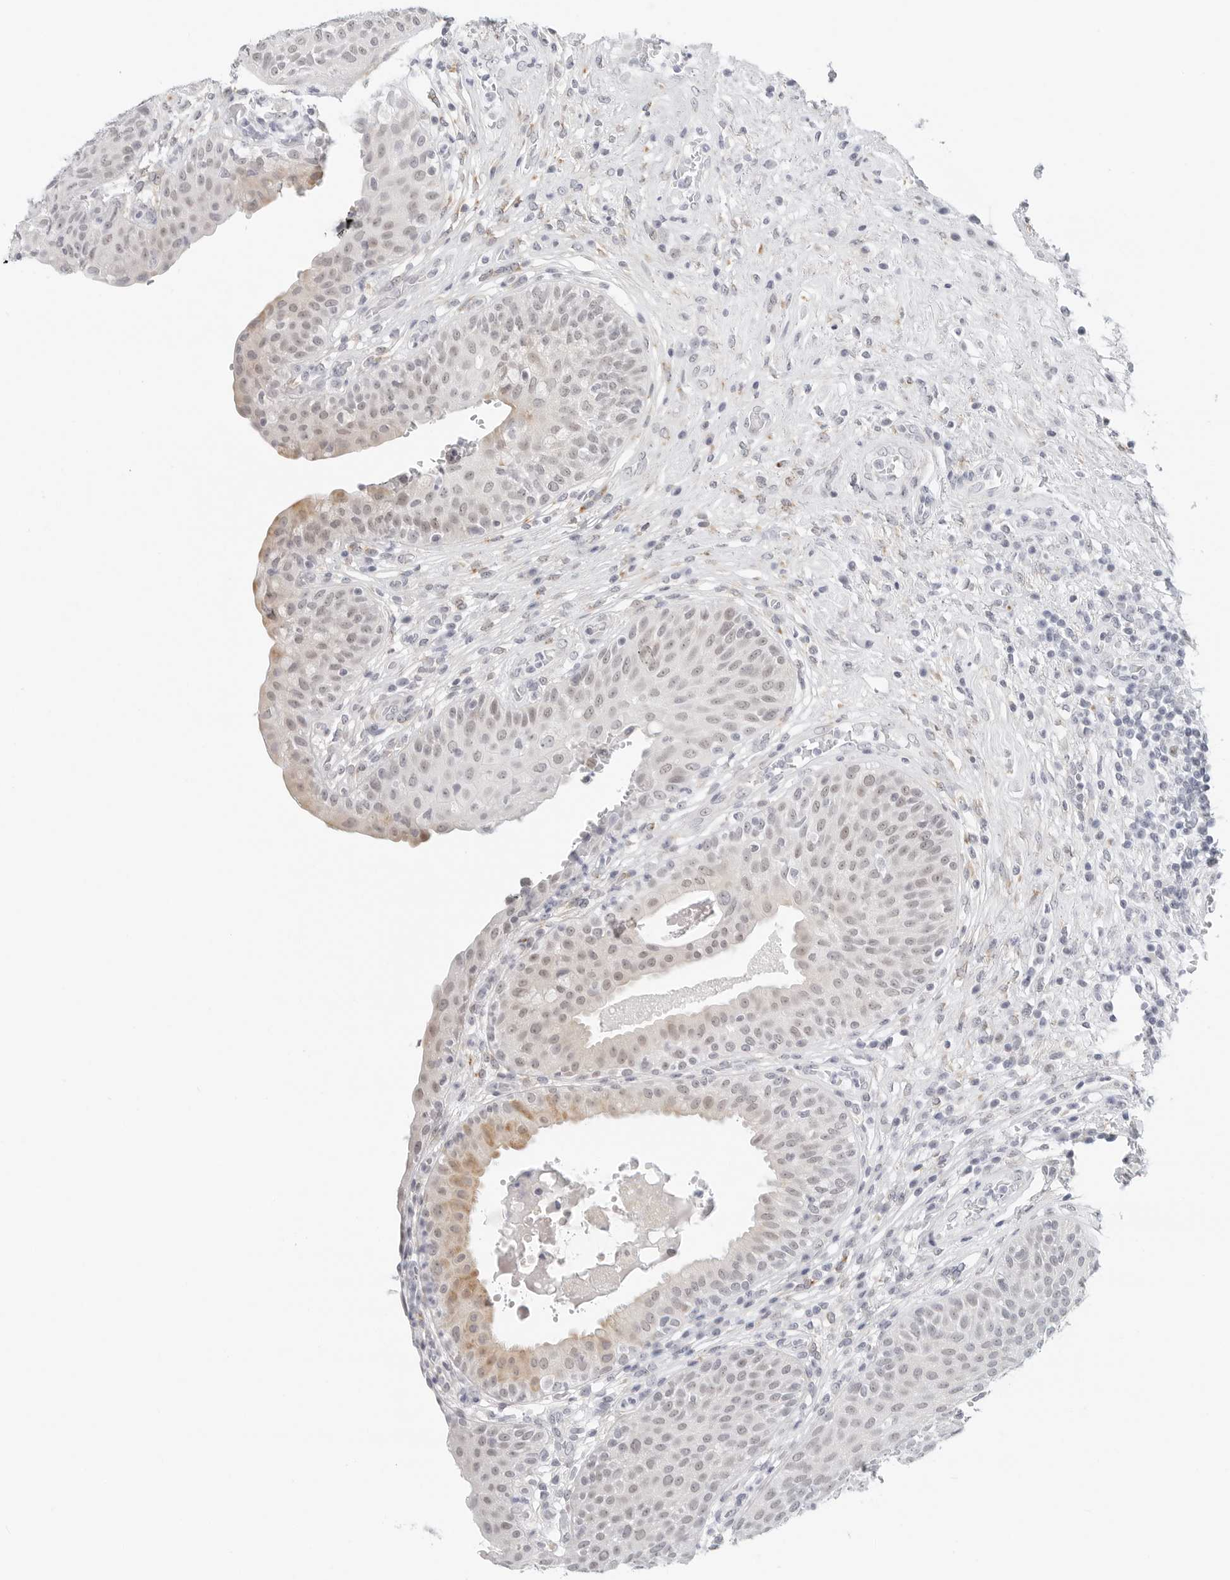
{"staining": {"intensity": "weak", "quantity": "25%-75%", "location": "cytoplasmic/membranous,nuclear"}, "tissue": "urinary bladder", "cell_type": "Urothelial cells", "image_type": "normal", "snomed": [{"axis": "morphology", "description": "Normal tissue, NOS"}, {"axis": "topography", "description": "Urinary bladder"}], "caption": "A high-resolution micrograph shows immunohistochemistry (IHC) staining of benign urinary bladder, which exhibits weak cytoplasmic/membranous,nuclear positivity in about 25%-75% of urothelial cells.", "gene": "TSEN2", "patient": {"sex": "female", "age": 62}}